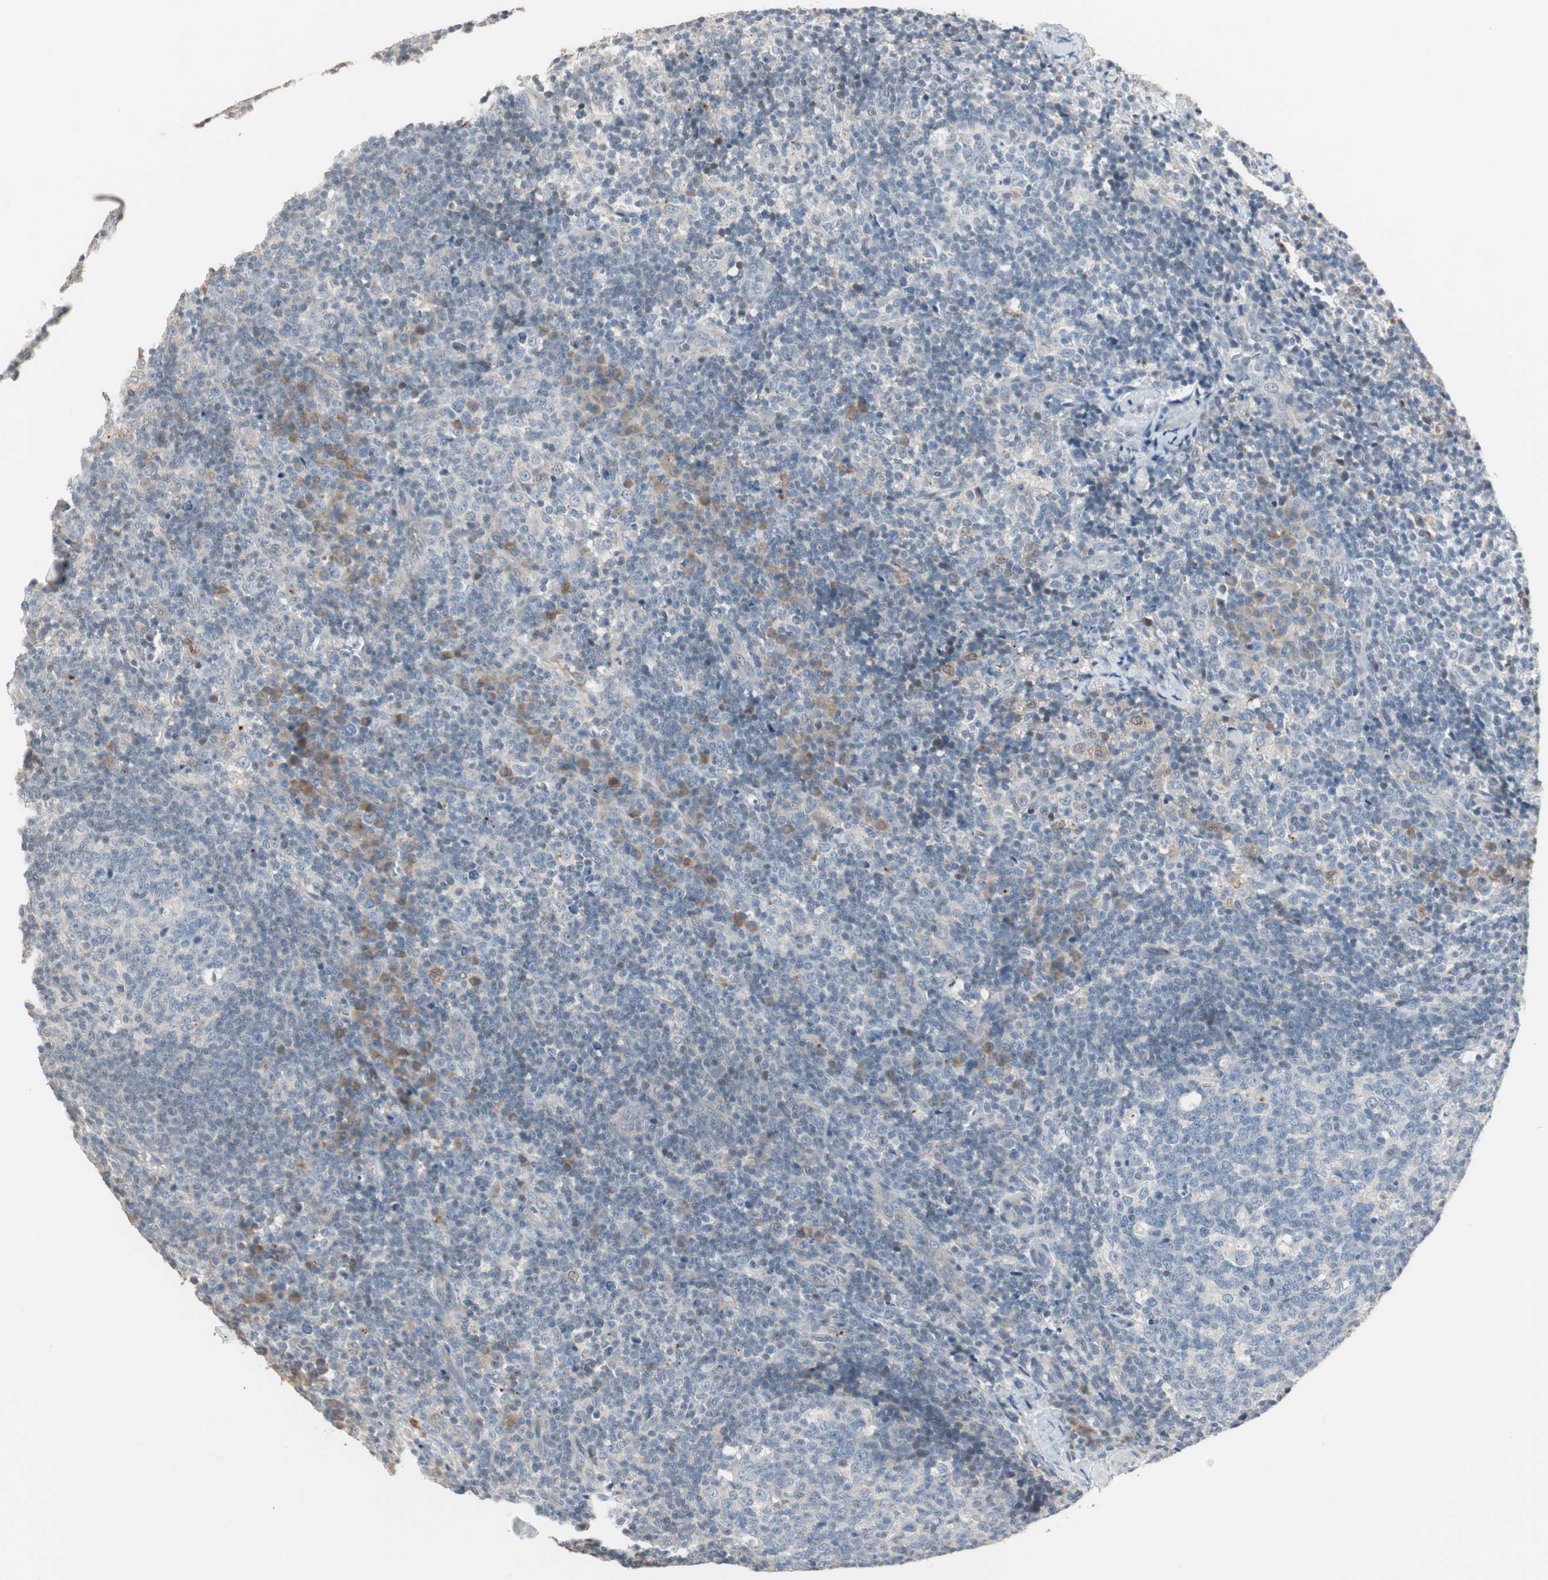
{"staining": {"intensity": "negative", "quantity": "none", "location": "none"}, "tissue": "lymph node", "cell_type": "Germinal center cells", "image_type": "normal", "snomed": [{"axis": "morphology", "description": "Normal tissue, NOS"}, {"axis": "morphology", "description": "Inflammation, NOS"}, {"axis": "topography", "description": "Lymph node"}], "caption": "This is an immunohistochemistry (IHC) micrograph of normal lymph node. There is no expression in germinal center cells.", "gene": "PDZK1", "patient": {"sex": "male", "age": 55}}